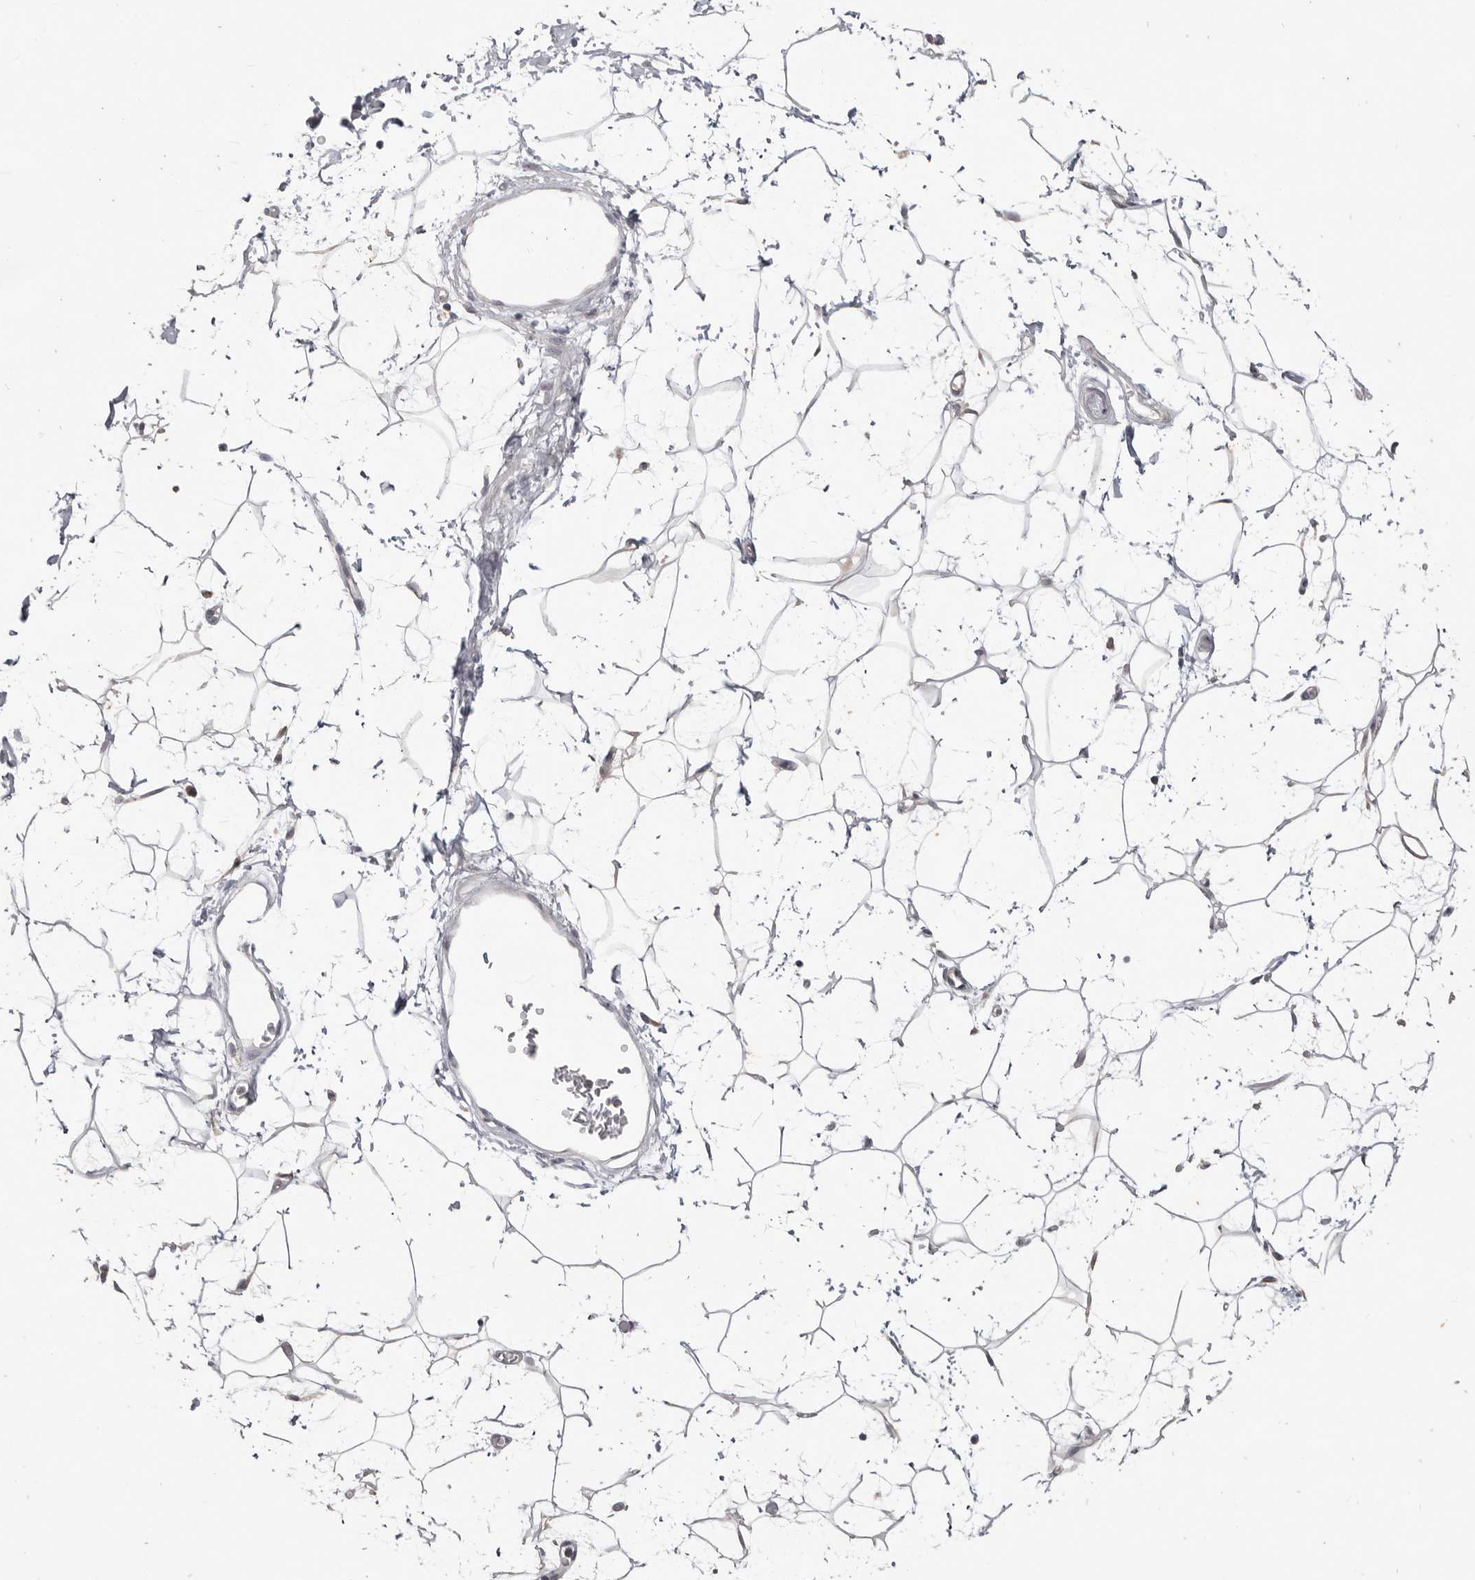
{"staining": {"intensity": "negative", "quantity": "none", "location": "none"}, "tissue": "adipose tissue", "cell_type": "Adipocytes", "image_type": "normal", "snomed": [{"axis": "morphology", "description": "Normal tissue, NOS"}, {"axis": "topography", "description": "Soft tissue"}], "caption": "IHC micrograph of benign adipose tissue stained for a protein (brown), which demonstrates no positivity in adipocytes. (DAB (3,3'-diaminobenzidine) immunohistochemistry (IHC), high magnification).", "gene": "WDR77", "patient": {"sex": "male", "age": 72}}